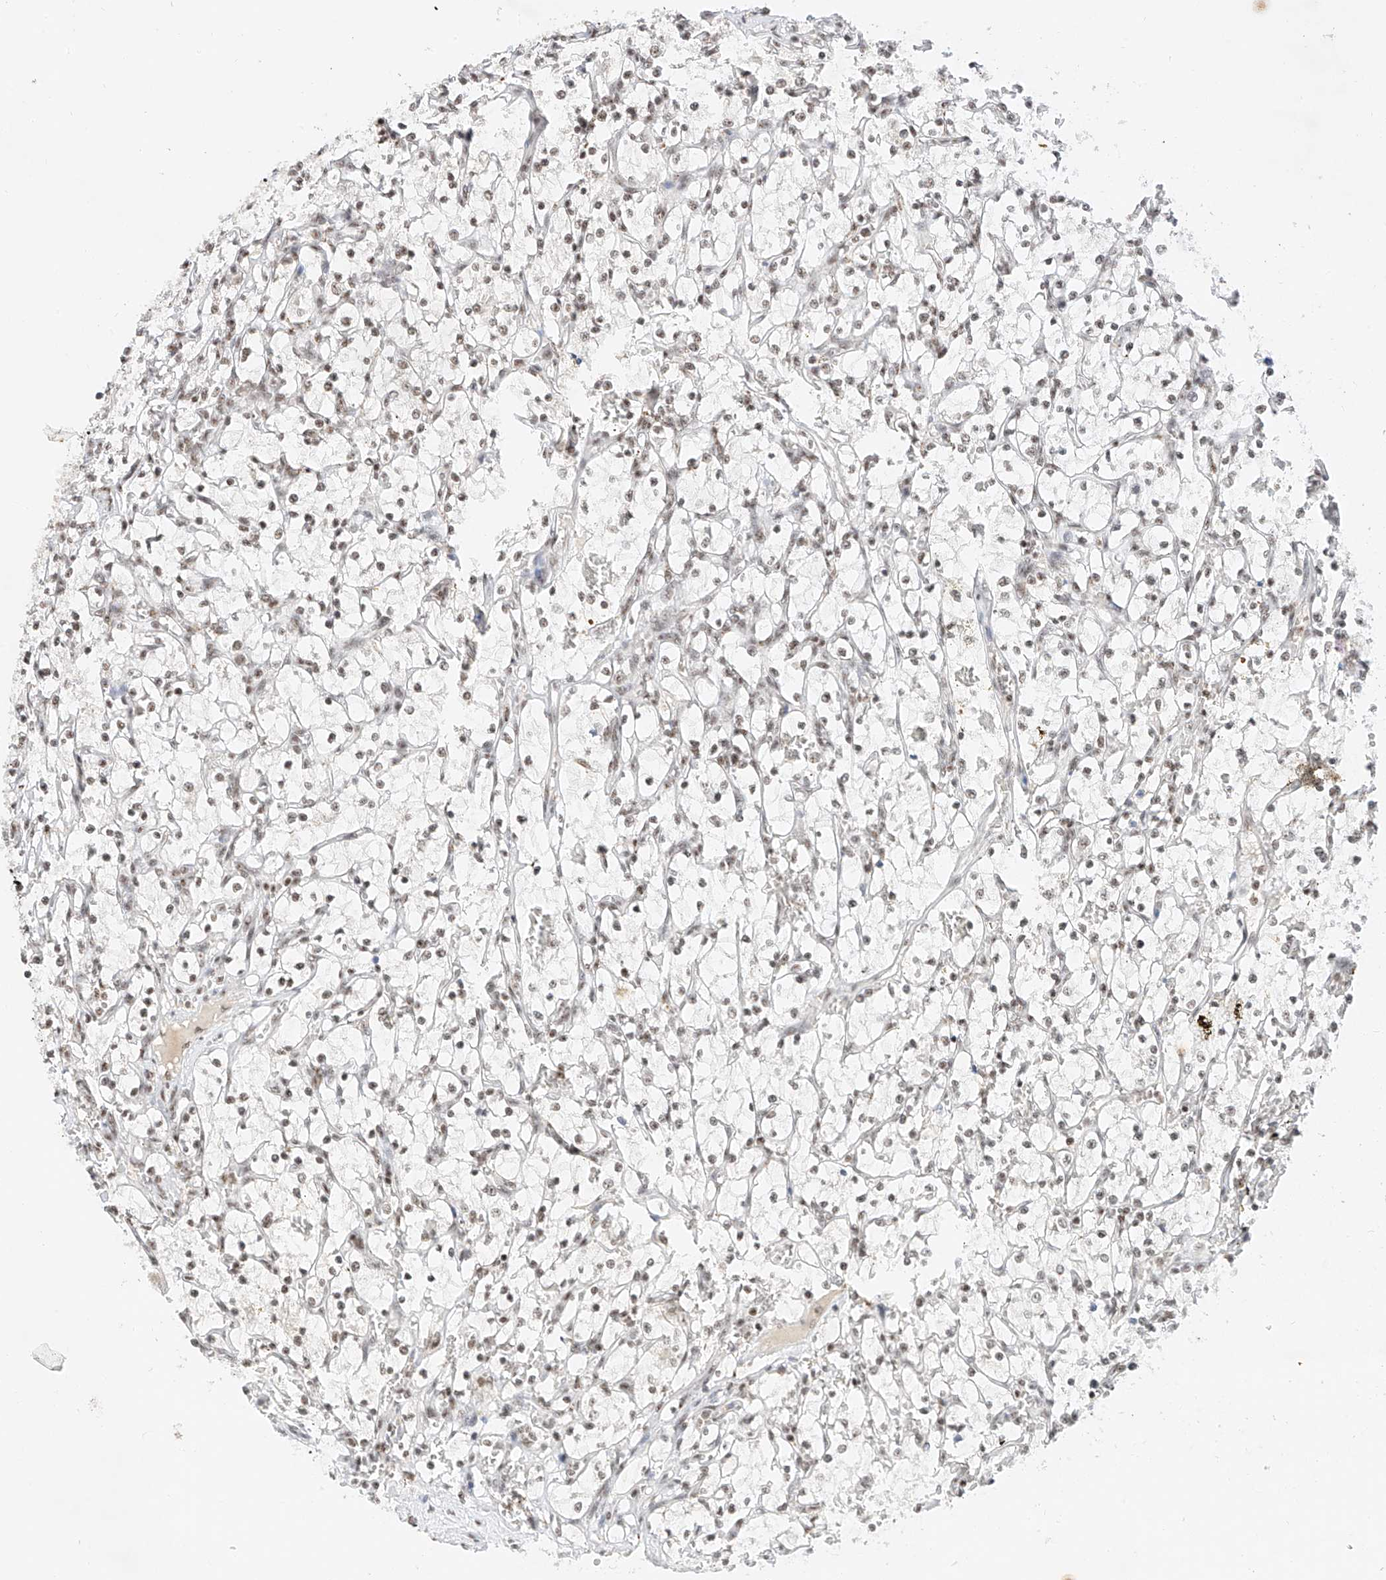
{"staining": {"intensity": "weak", "quantity": "25%-75%", "location": "nuclear"}, "tissue": "renal cancer", "cell_type": "Tumor cells", "image_type": "cancer", "snomed": [{"axis": "morphology", "description": "Adenocarcinoma, NOS"}, {"axis": "topography", "description": "Kidney"}], "caption": "Renal adenocarcinoma stained with a brown dye exhibits weak nuclear positive positivity in approximately 25%-75% of tumor cells.", "gene": "NRF1", "patient": {"sex": "female", "age": 69}}